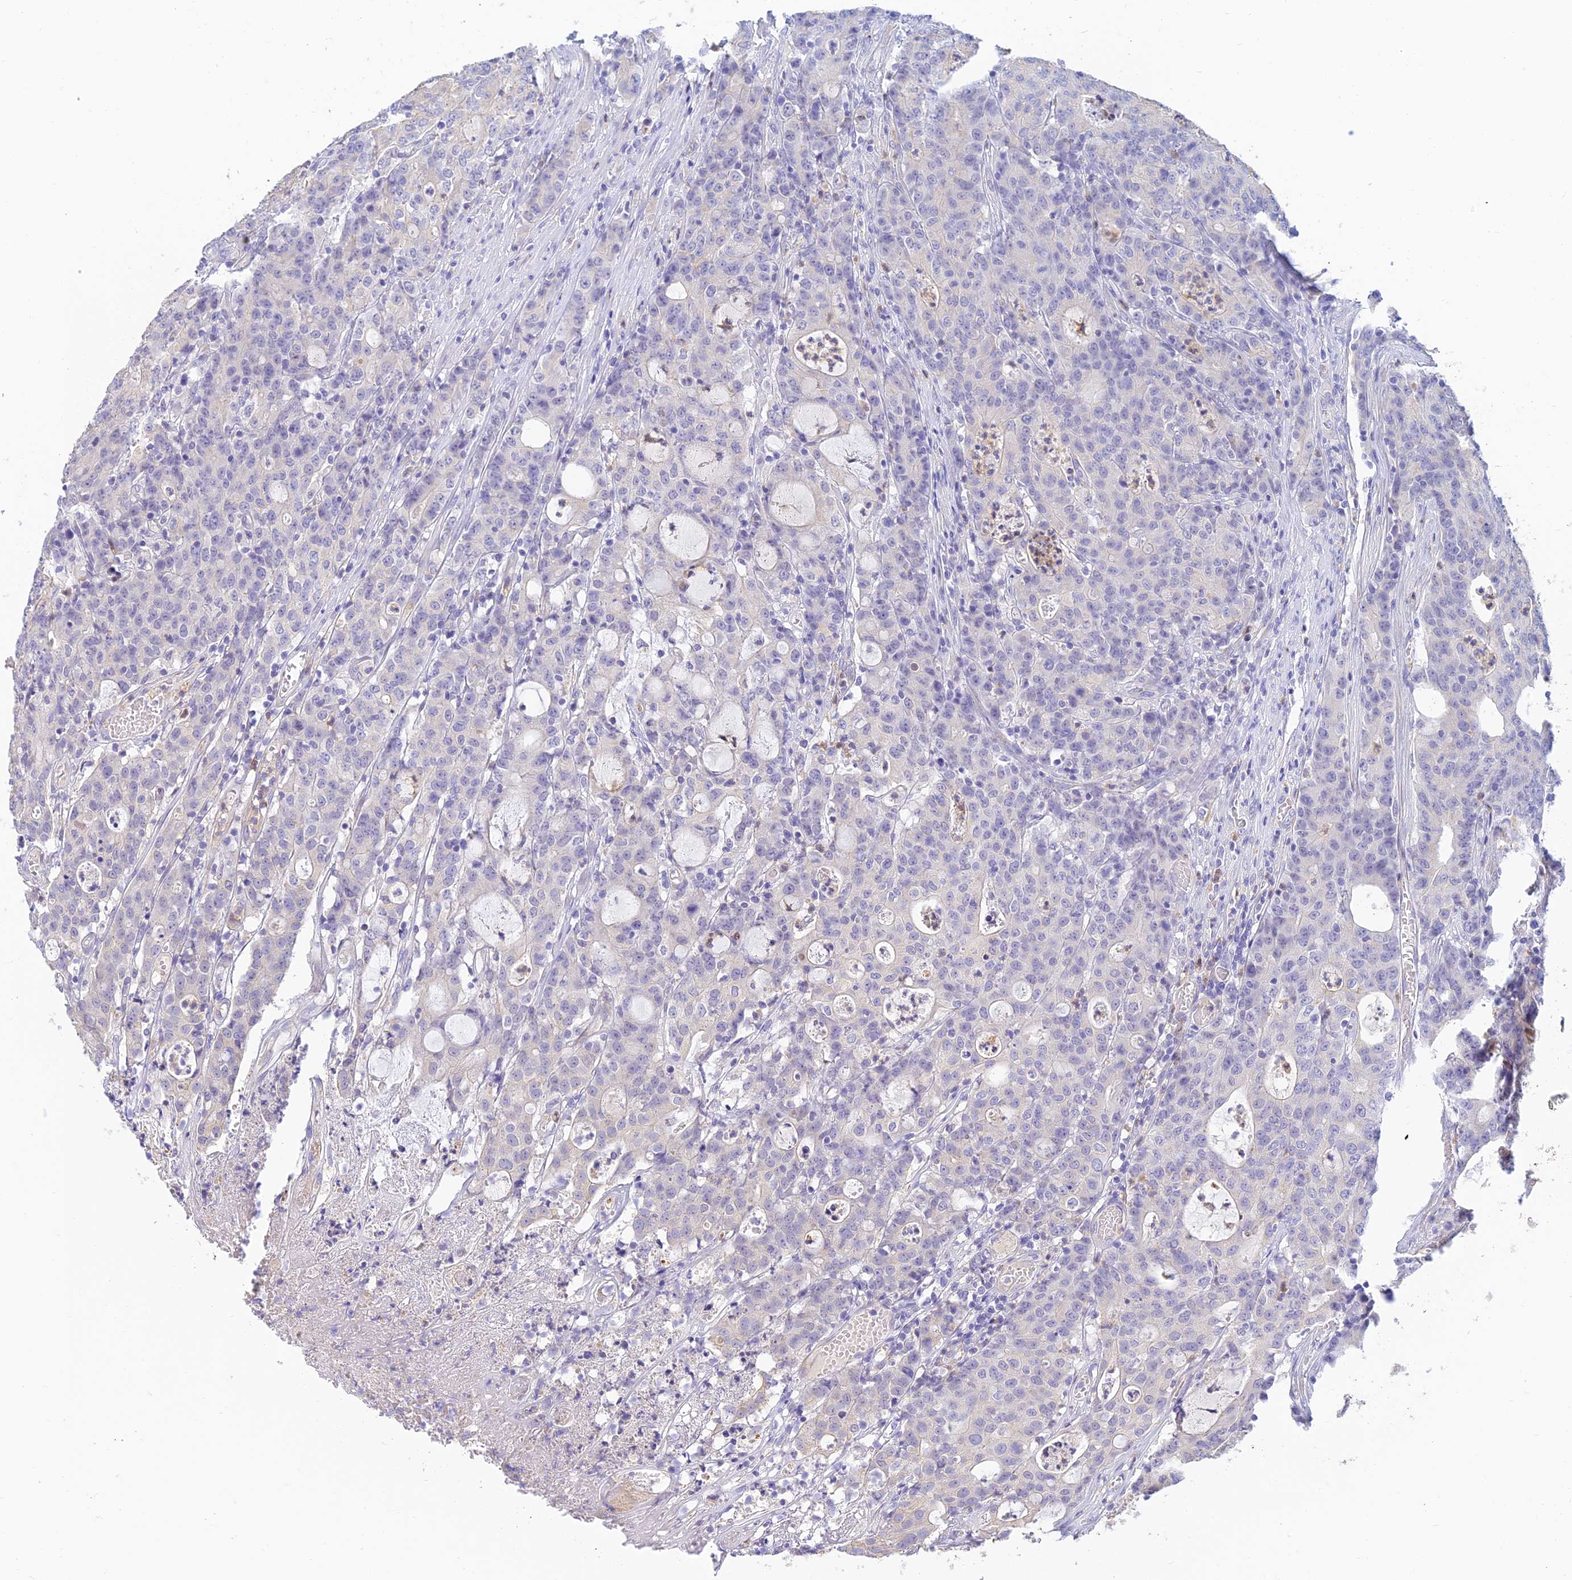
{"staining": {"intensity": "negative", "quantity": "none", "location": "none"}, "tissue": "colorectal cancer", "cell_type": "Tumor cells", "image_type": "cancer", "snomed": [{"axis": "morphology", "description": "Adenocarcinoma, NOS"}, {"axis": "topography", "description": "Colon"}], "caption": "A high-resolution histopathology image shows IHC staining of adenocarcinoma (colorectal), which displays no significant positivity in tumor cells.", "gene": "INTS13", "patient": {"sex": "male", "age": 83}}